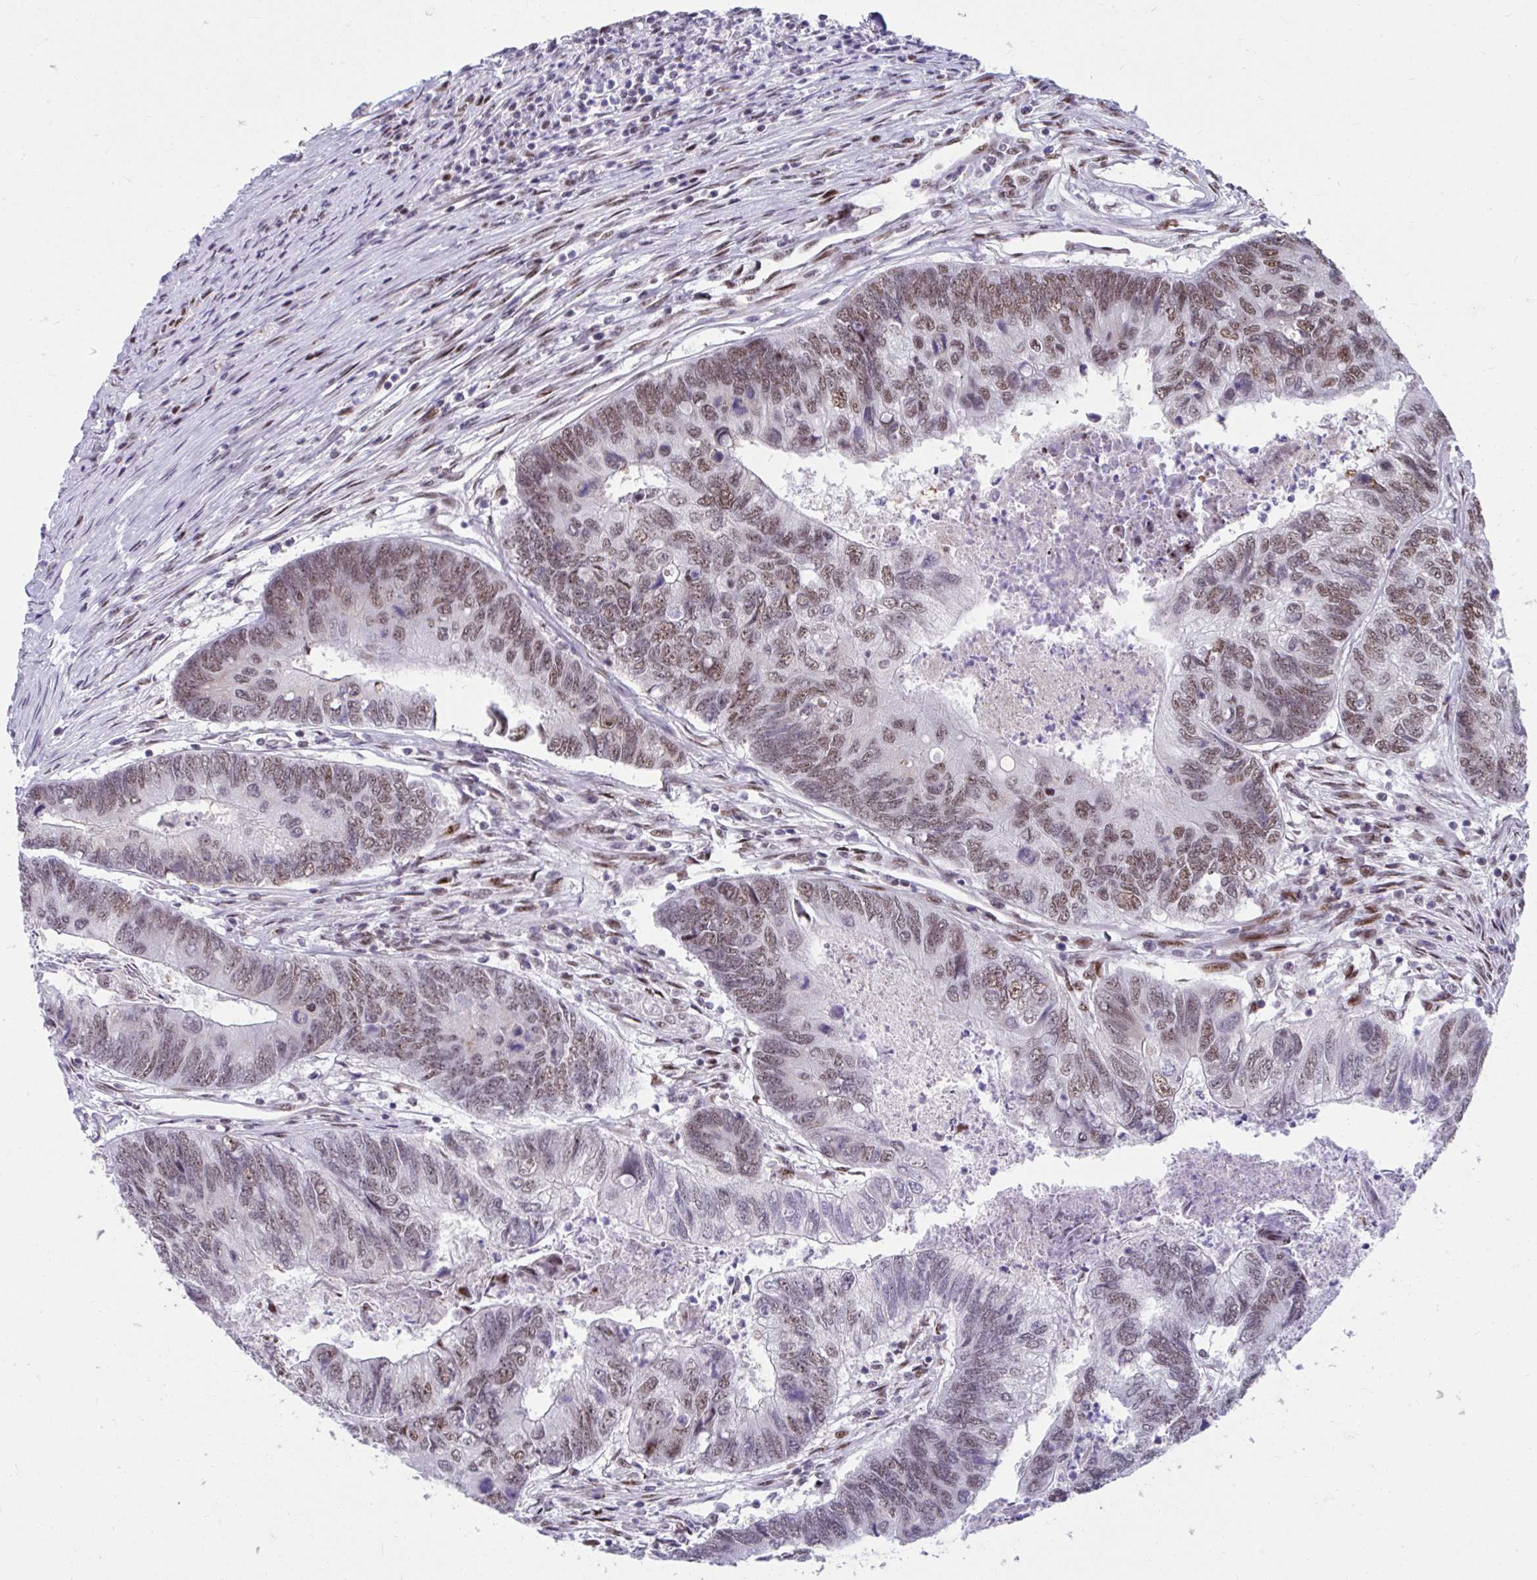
{"staining": {"intensity": "moderate", "quantity": "25%-75%", "location": "nuclear"}, "tissue": "colorectal cancer", "cell_type": "Tumor cells", "image_type": "cancer", "snomed": [{"axis": "morphology", "description": "Adenocarcinoma, NOS"}, {"axis": "topography", "description": "Colon"}], "caption": "Human colorectal cancer (adenocarcinoma) stained for a protein (brown) exhibits moderate nuclear positive staining in about 25%-75% of tumor cells.", "gene": "SLC35C2", "patient": {"sex": "female", "age": 67}}